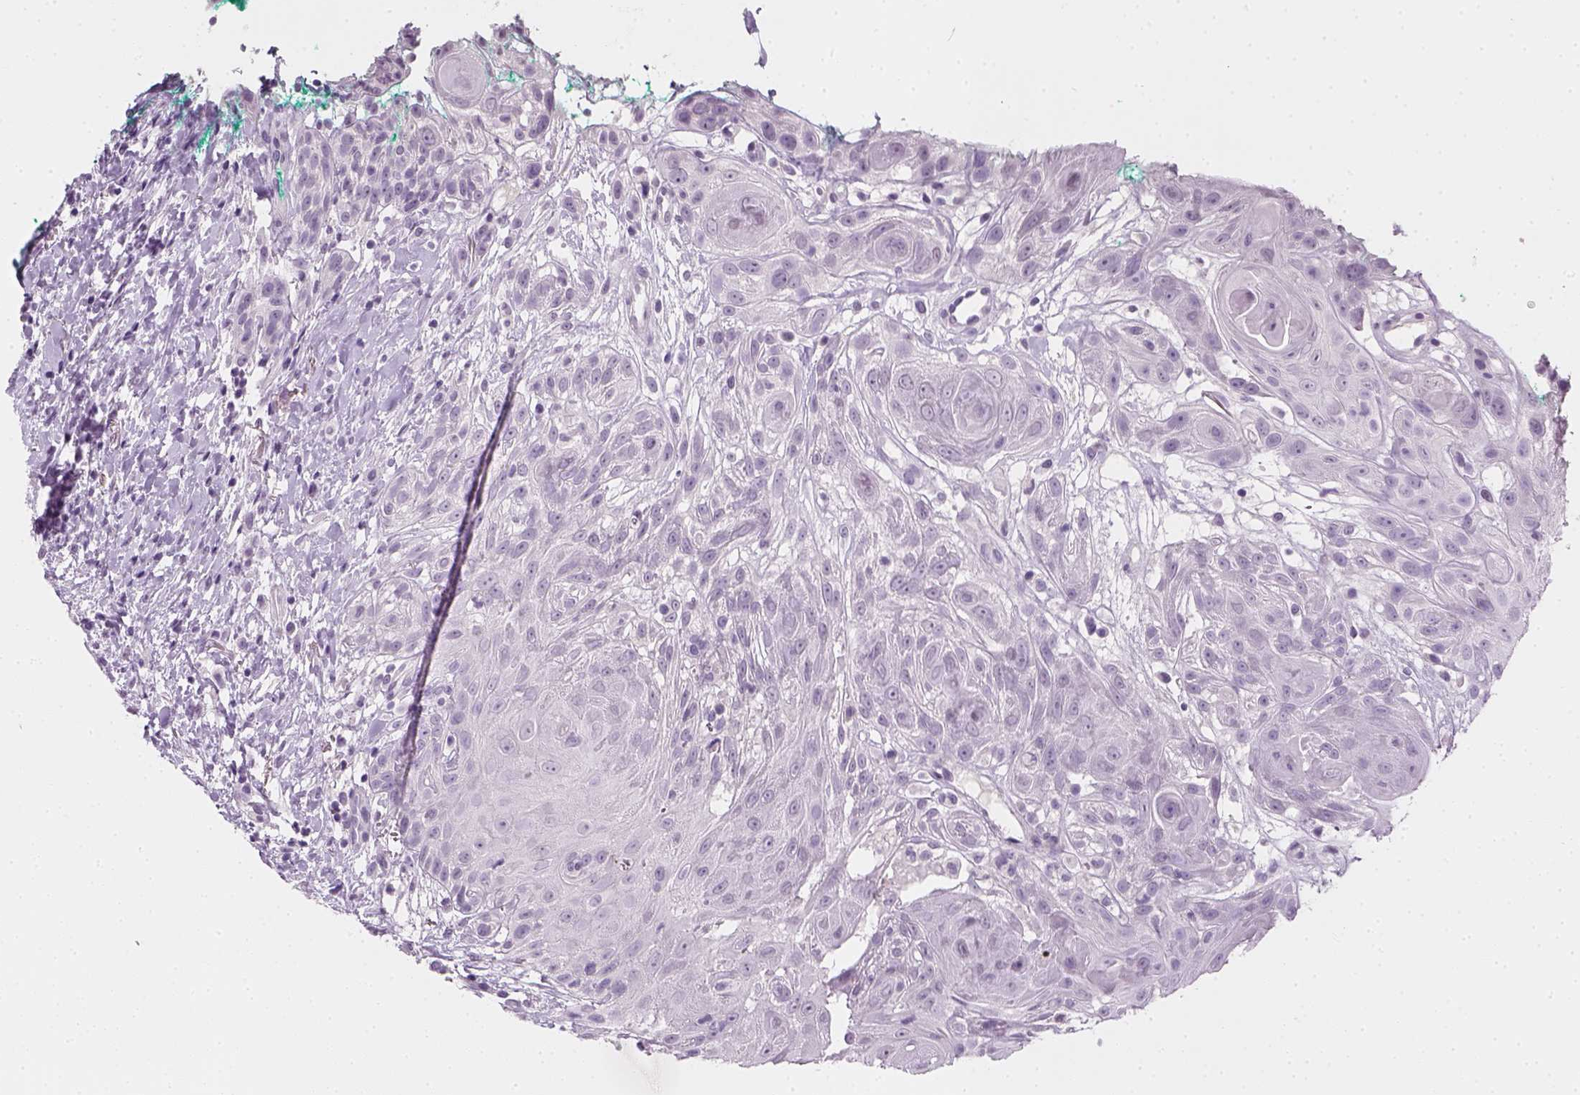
{"staining": {"intensity": "negative", "quantity": "none", "location": "none"}, "tissue": "head and neck cancer", "cell_type": "Tumor cells", "image_type": "cancer", "snomed": [{"axis": "morphology", "description": "Normal tissue, NOS"}, {"axis": "morphology", "description": "Squamous cell carcinoma, NOS"}, {"axis": "topography", "description": "Oral tissue"}, {"axis": "topography", "description": "Salivary gland"}, {"axis": "topography", "description": "Head-Neck"}], "caption": "Squamous cell carcinoma (head and neck) was stained to show a protein in brown. There is no significant staining in tumor cells. (Stains: DAB immunohistochemistry (IHC) with hematoxylin counter stain, Microscopy: brightfield microscopy at high magnification).", "gene": "TH", "patient": {"sex": "female", "age": 62}}